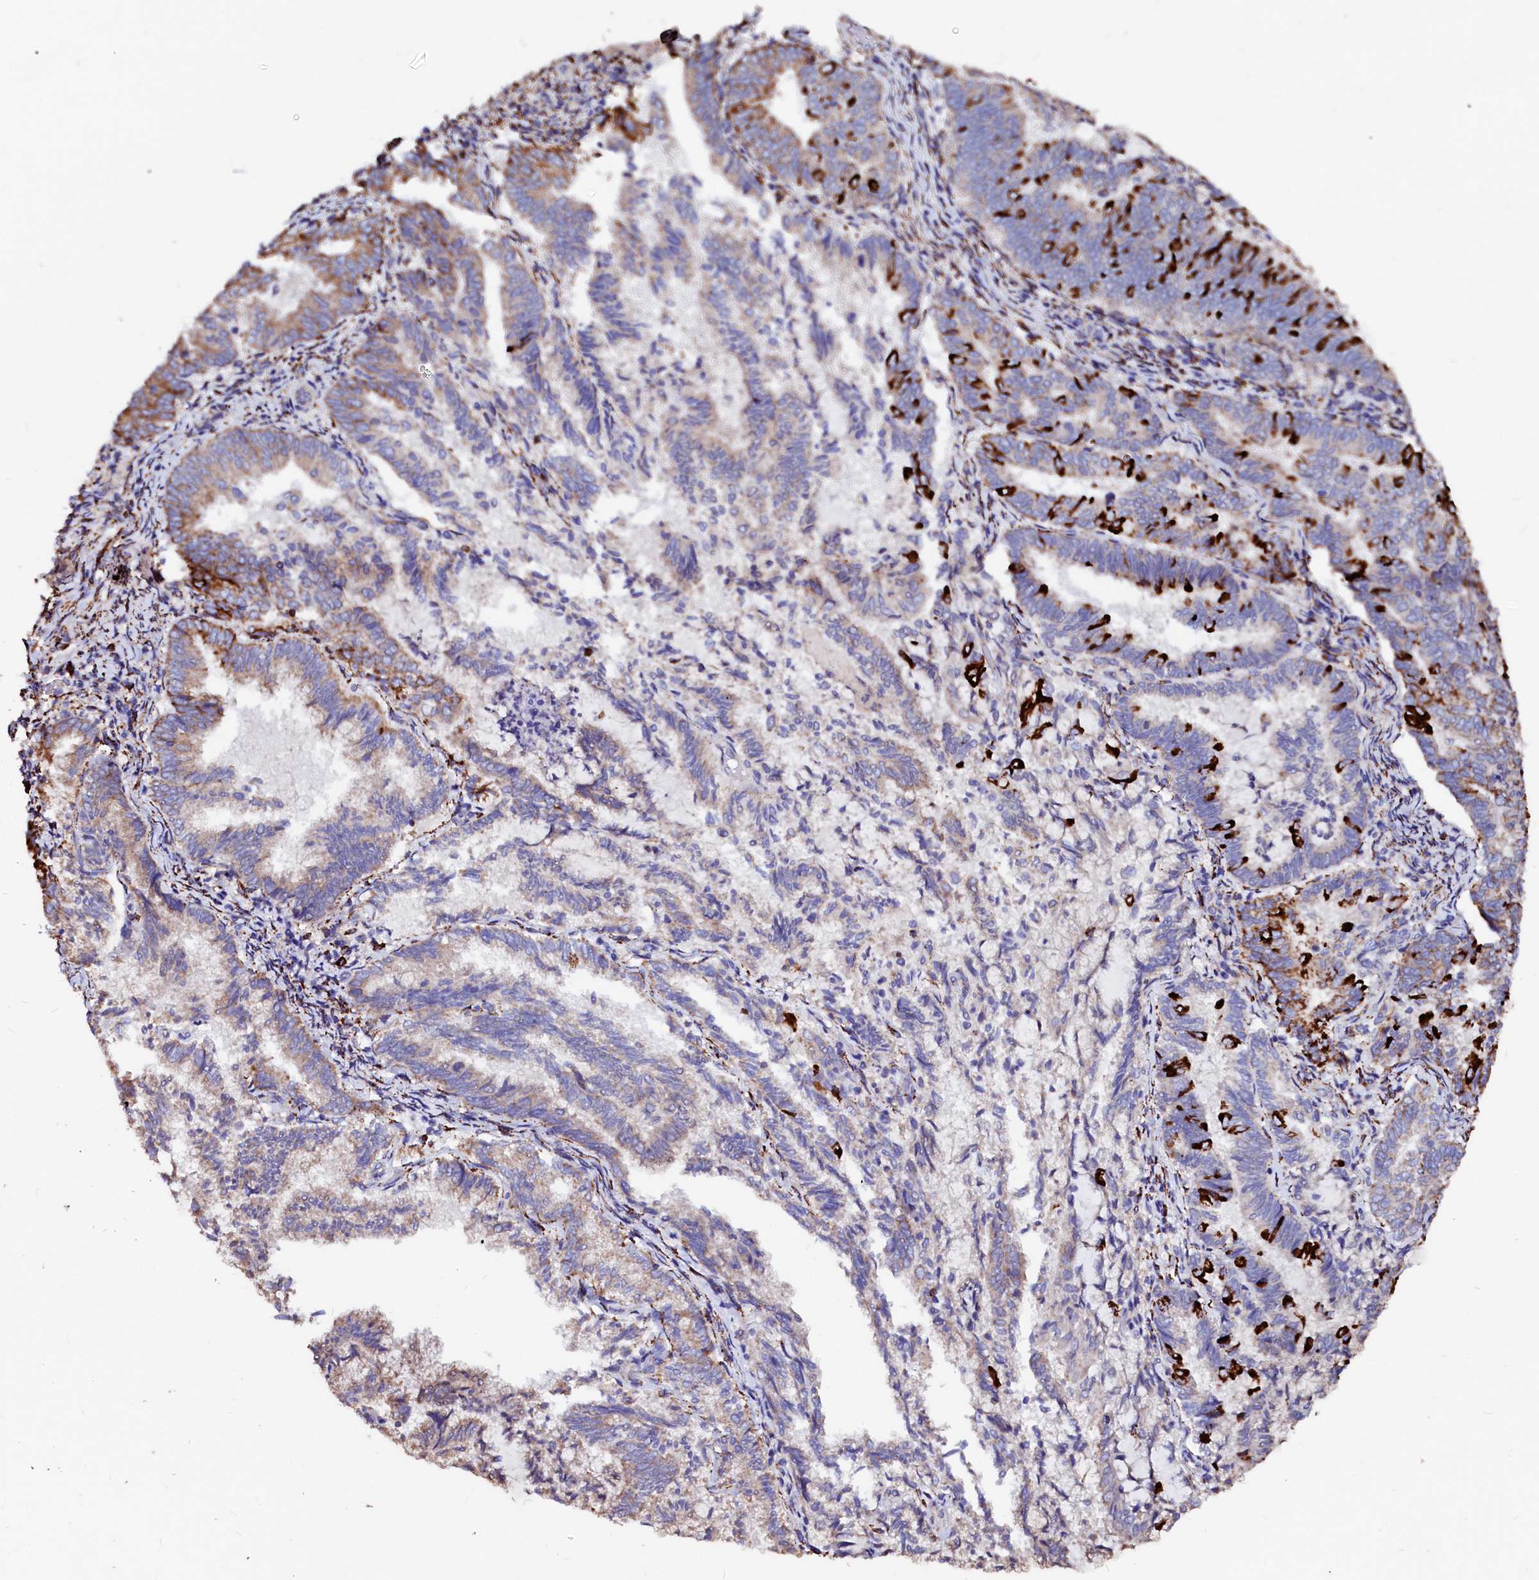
{"staining": {"intensity": "strong", "quantity": "<25%", "location": "cytoplasmic/membranous"}, "tissue": "endometrial cancer", "cell_type": "Tumor cells", "image_type": "cancer", "snomed": [{"axis": "morphology", "description": "Adenocarcinoma, NOS"}, {"axis": "topography", "description": "Endometrium"}], "caption": "This image exhibits endometrial cancer stained with immunohistochemistry (IHC) to label a protein in brown. The cytoplasmic/membranous of tumor cells show strong positivity for the protein. Nuclei are counter-stained blue.", "gene": "MAOB", "patient": {"sex": "female", "age": 80}}